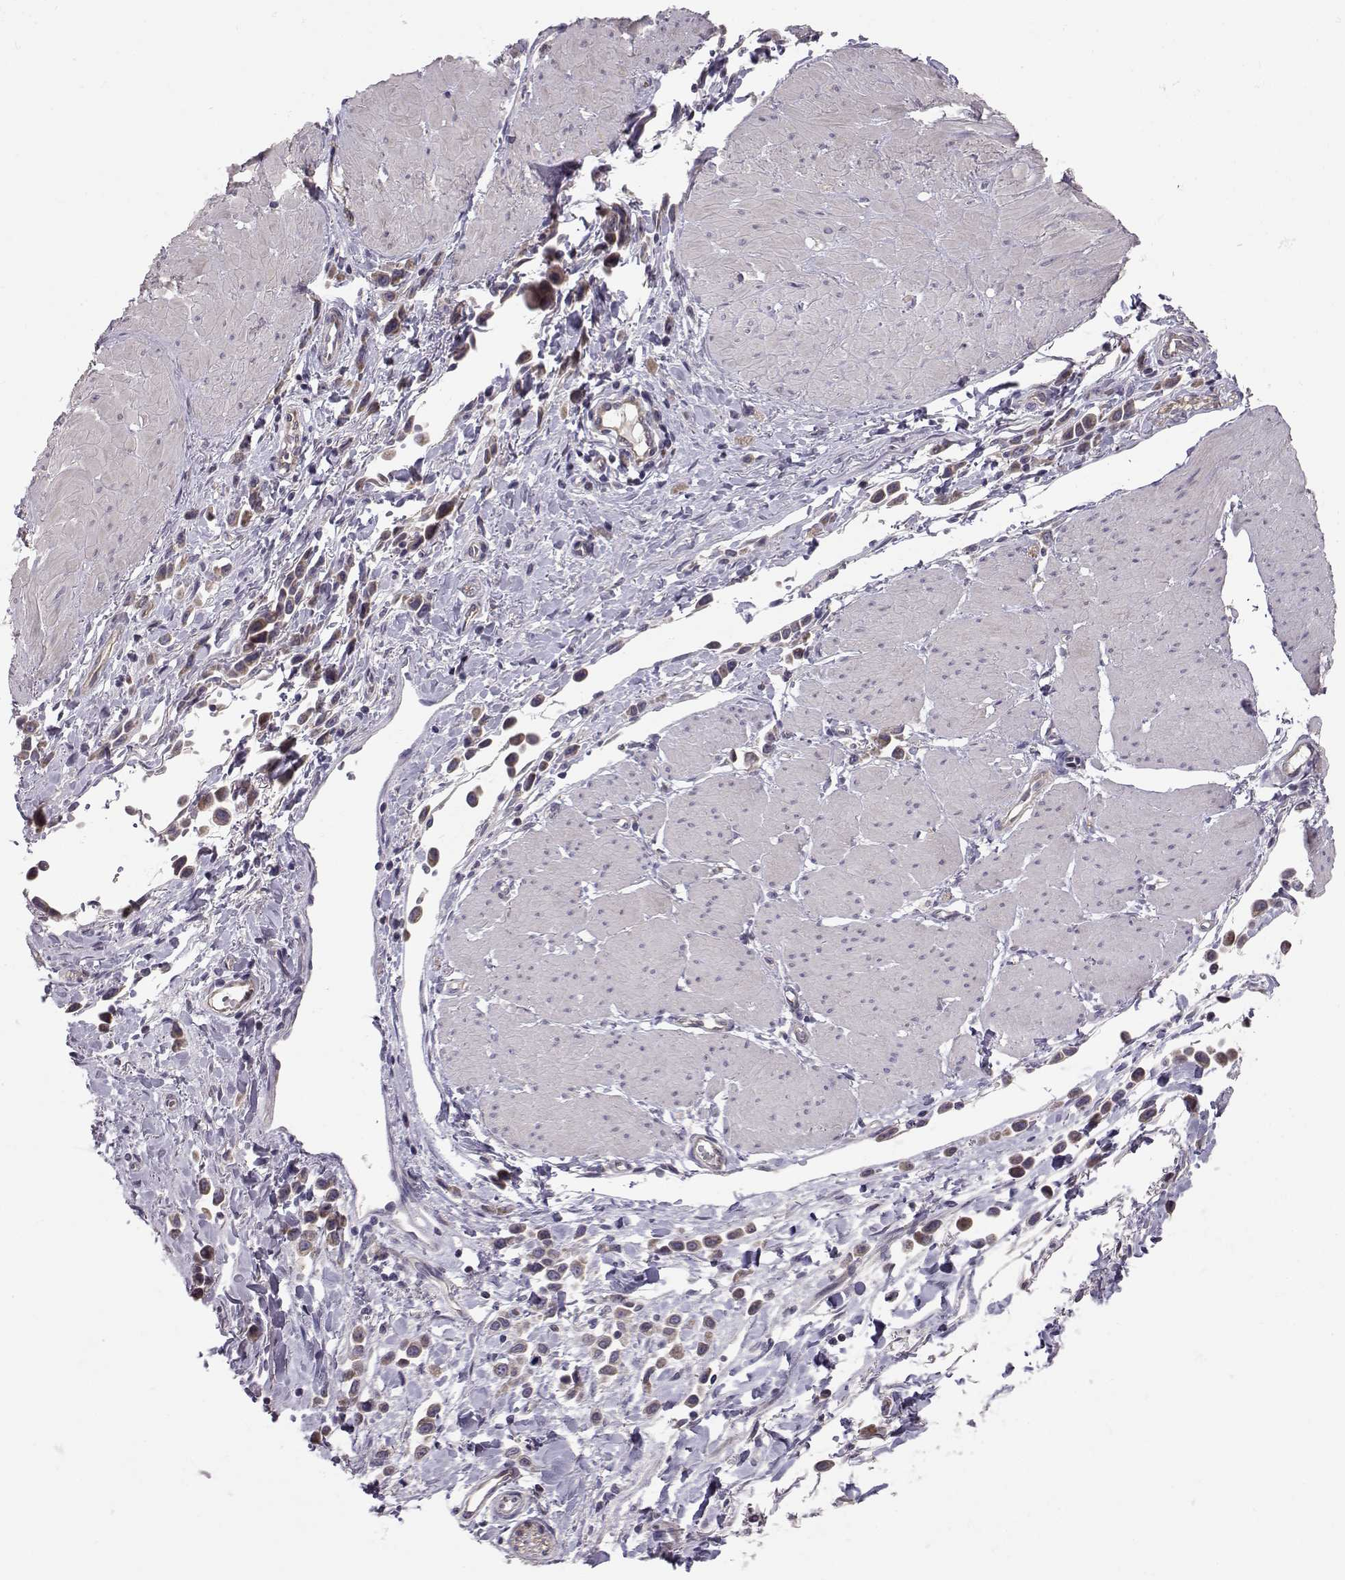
{"staining": {"intensity": "weak", "quantity": ">75%", "location": "cytoplasmic/membranous"}, "tissue": "stomach cancer", "cell_type": "Tumor cells", "image_type": "cancer", "snomed": [{"axis": "morphology", "description": "Adenocarcinoma, NOS"}, {"axis": "topography", "description": "Stomach"}], "caption": "Protein expression analysis of human stomach adenocarcinoma reveals weak cytoplasmic/membranous expression in about >75% of tumor cells.", "gene": "NCAM2", "patient": {"sex": "male", "age": 47}}